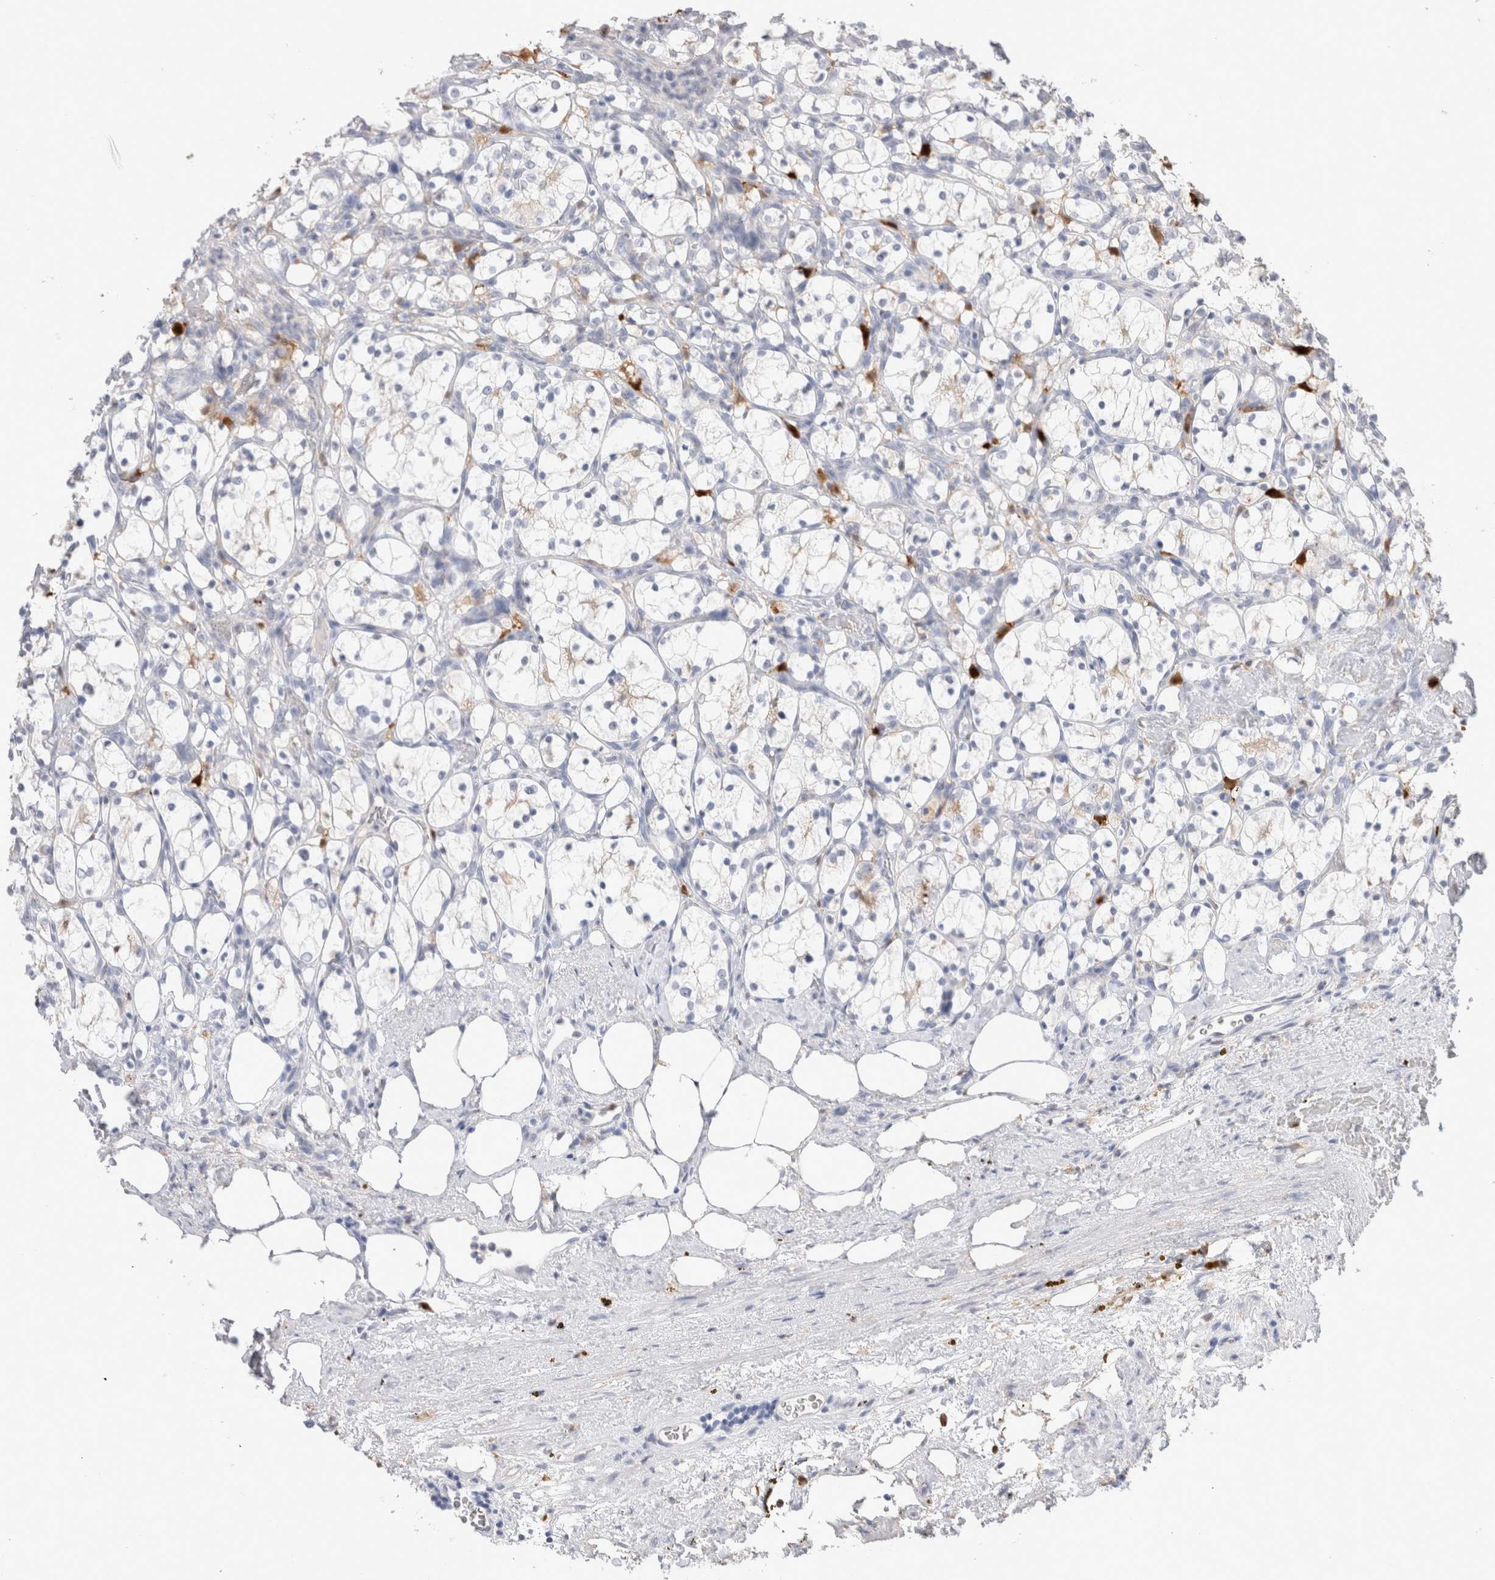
{"staining": {"intensity": "negative", "quantity": "none", "location": "none"}, "tissue": "renal cancer", "cell_type": "Tumor cells", "image_type": "cancer", "snomed": [{"axis": "morphology", "description": "Adenocarcinoma, NOS"}, {"axis": "topography", "description": "Kidney"}], "caption": "Immunohistochemistry (IHC) histopathology image of human renal cancer (adenocarcinoma) stained for a protein (brown), which shows no staining in tumor cells.", "gene": "HPGDS", "patient": {"sex": "female", "age": 69}}